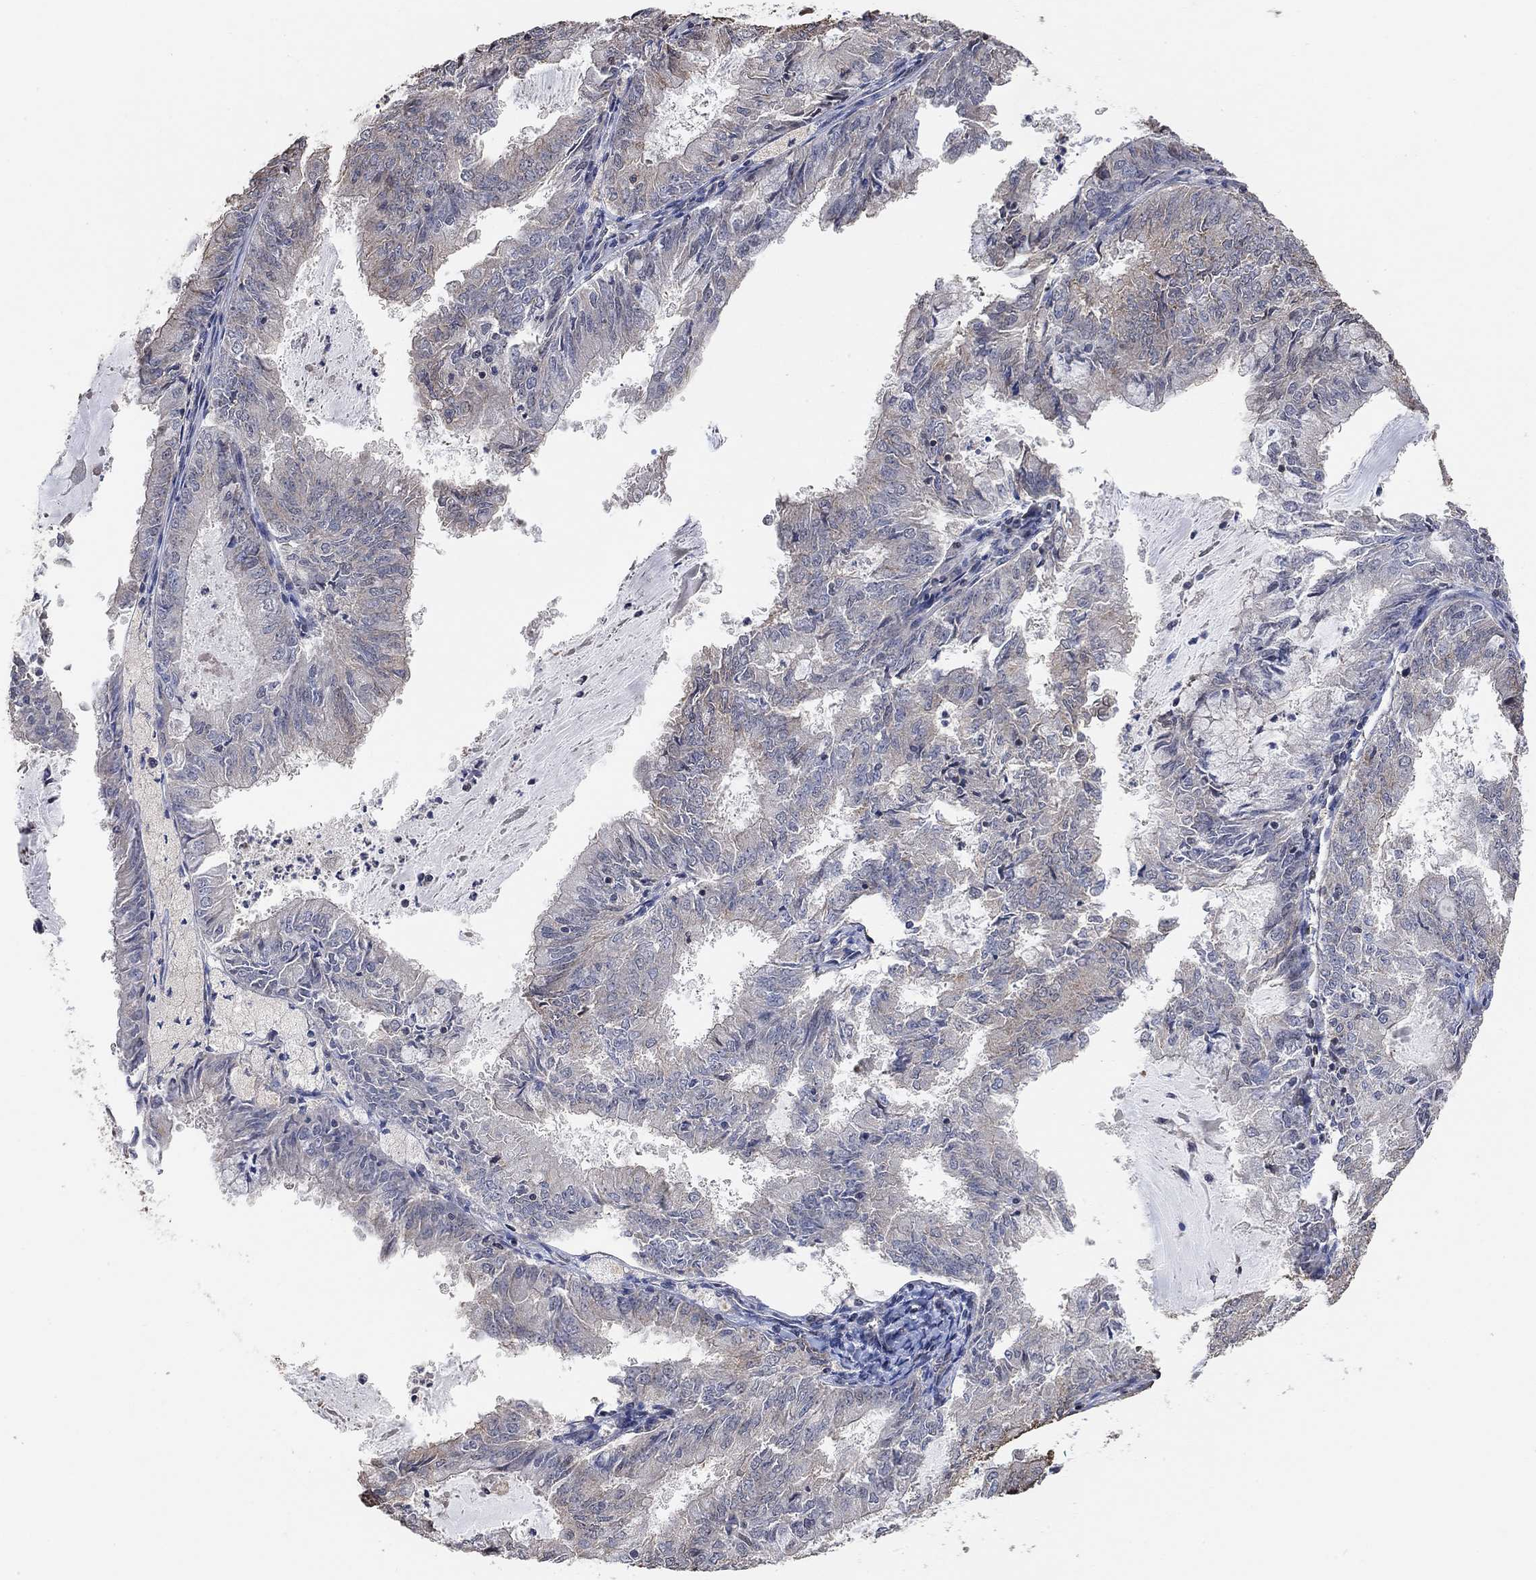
{"staining": {"intensity": "negative", "quantity": "none", "location": "none"}, "tissue": "endometrial cancer", "cell_type": "Tumor cells", "image_type": "cancer", "snomed": [{"axis": "morphology", "description": "Adenocarcinoma, NOS"}, {"axis": "topography", "description": "Endometrium"}], "caption": "Image shows no protein positivity in tumor cells of endometrial cancer (adenocarcinoma) tissue.", "gene": "UNC5B", "patient": {"sex": "female", "age": 57}}